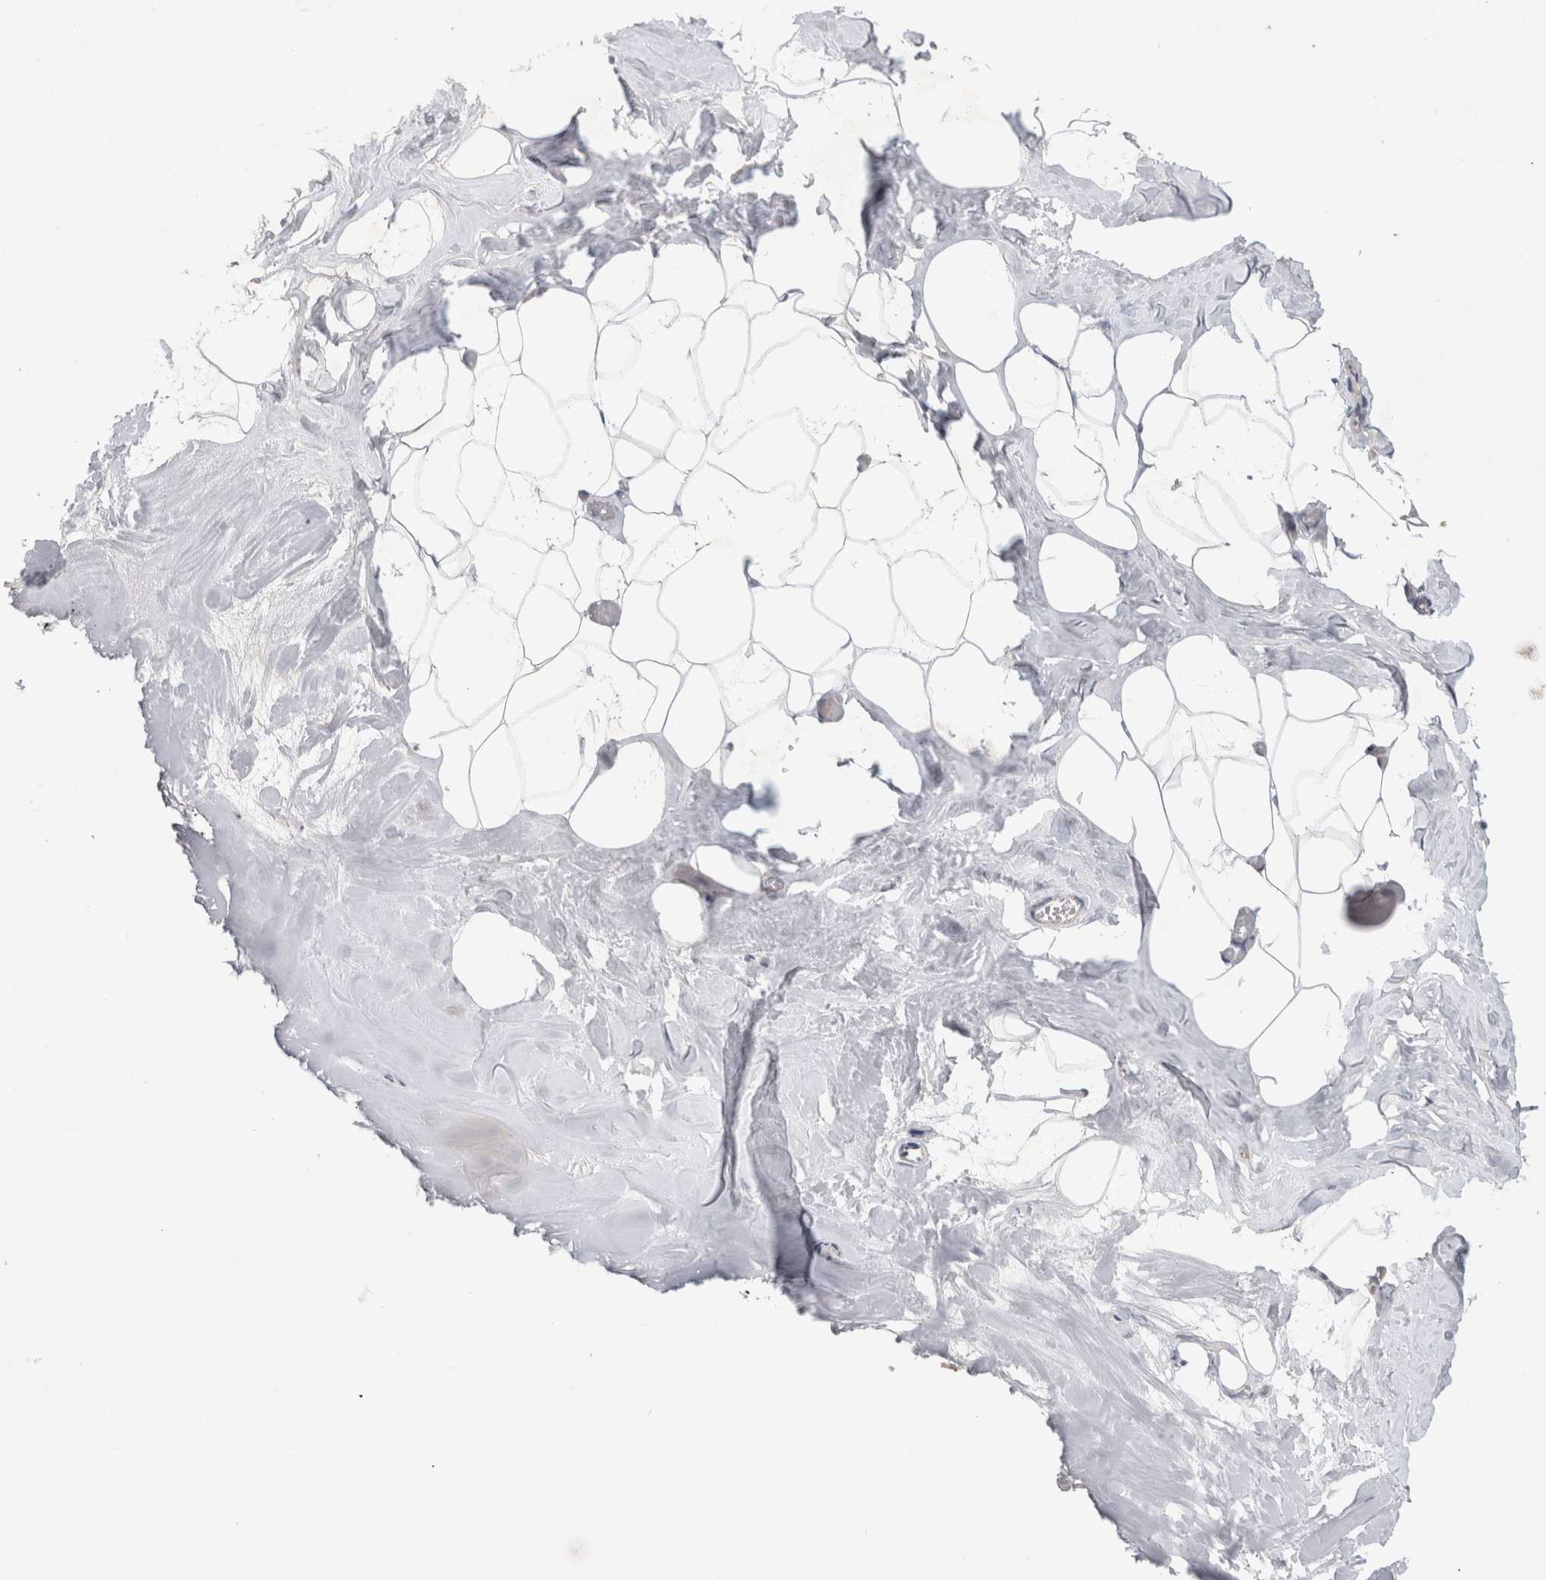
{"staining": {"intensity": "negative", "quantity": "none", "location": "none"}, "tissue": "adipose tissue", "cell_type": "Adipocytes", "image_type": "normal", "snomed": [{"axis": "morphology", "description": "Normal tissue, NOS"}, {"axis": "morphology", "description": "Fibrosis, NOS"}, {"axis": "topography", "description": "Breast"}, {"axis": "topography", "description": "Adipose tissue"}], "caption": "A high-resolution image shows immunohistochemistry (IHC) staining of unremarkable adipose tissue, which demonstrates no significant expression in adipocytes. (DAB IHC visualized using brightfield microscopy, high magnification).", "gene": "GAA", "patient": {"sex": "female", "age": 39}}